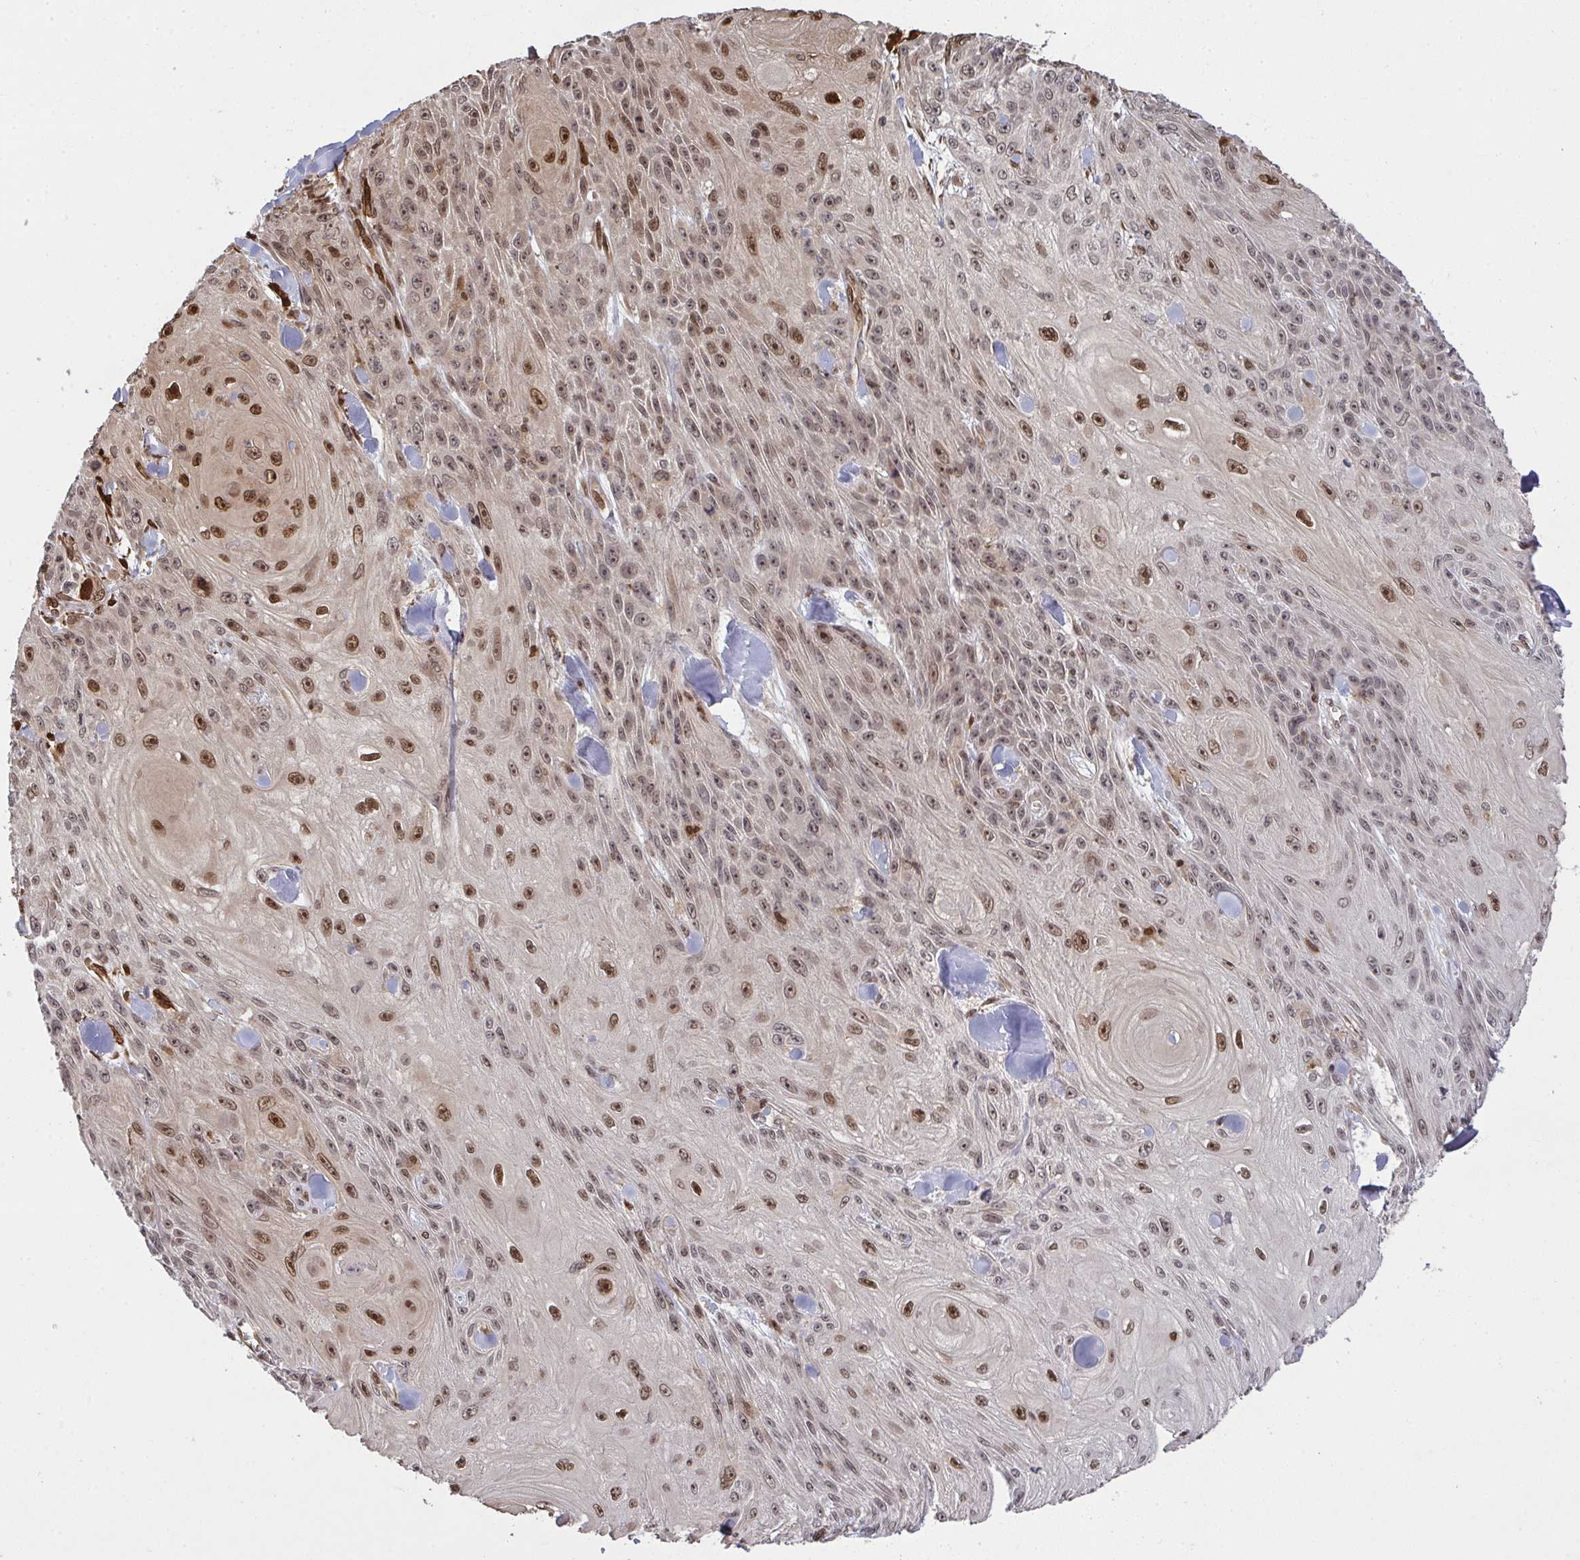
{"staining": {"intensity": "moderate", "quantity": ">75%", "location": "nuclear"}, "tissue": "skin cancer", "cell_type": "Tumor cells", "image_type": "cancer", "snomed": [{"axis": "morphology", "description": "Squamous cell carcinoma, NOS"}, {"axis": "topography", "description": "Skin"}], "caption": "A photomicrograph of skin squamous cell carcinoma stained for a protein exhibits moderate nuclear brown staining in tumor cells. (brown staining indicates protein expression, while blue staining denotes nuclei).", "gene": "UXT", "patient": {"sex": "male", "age": 88}}